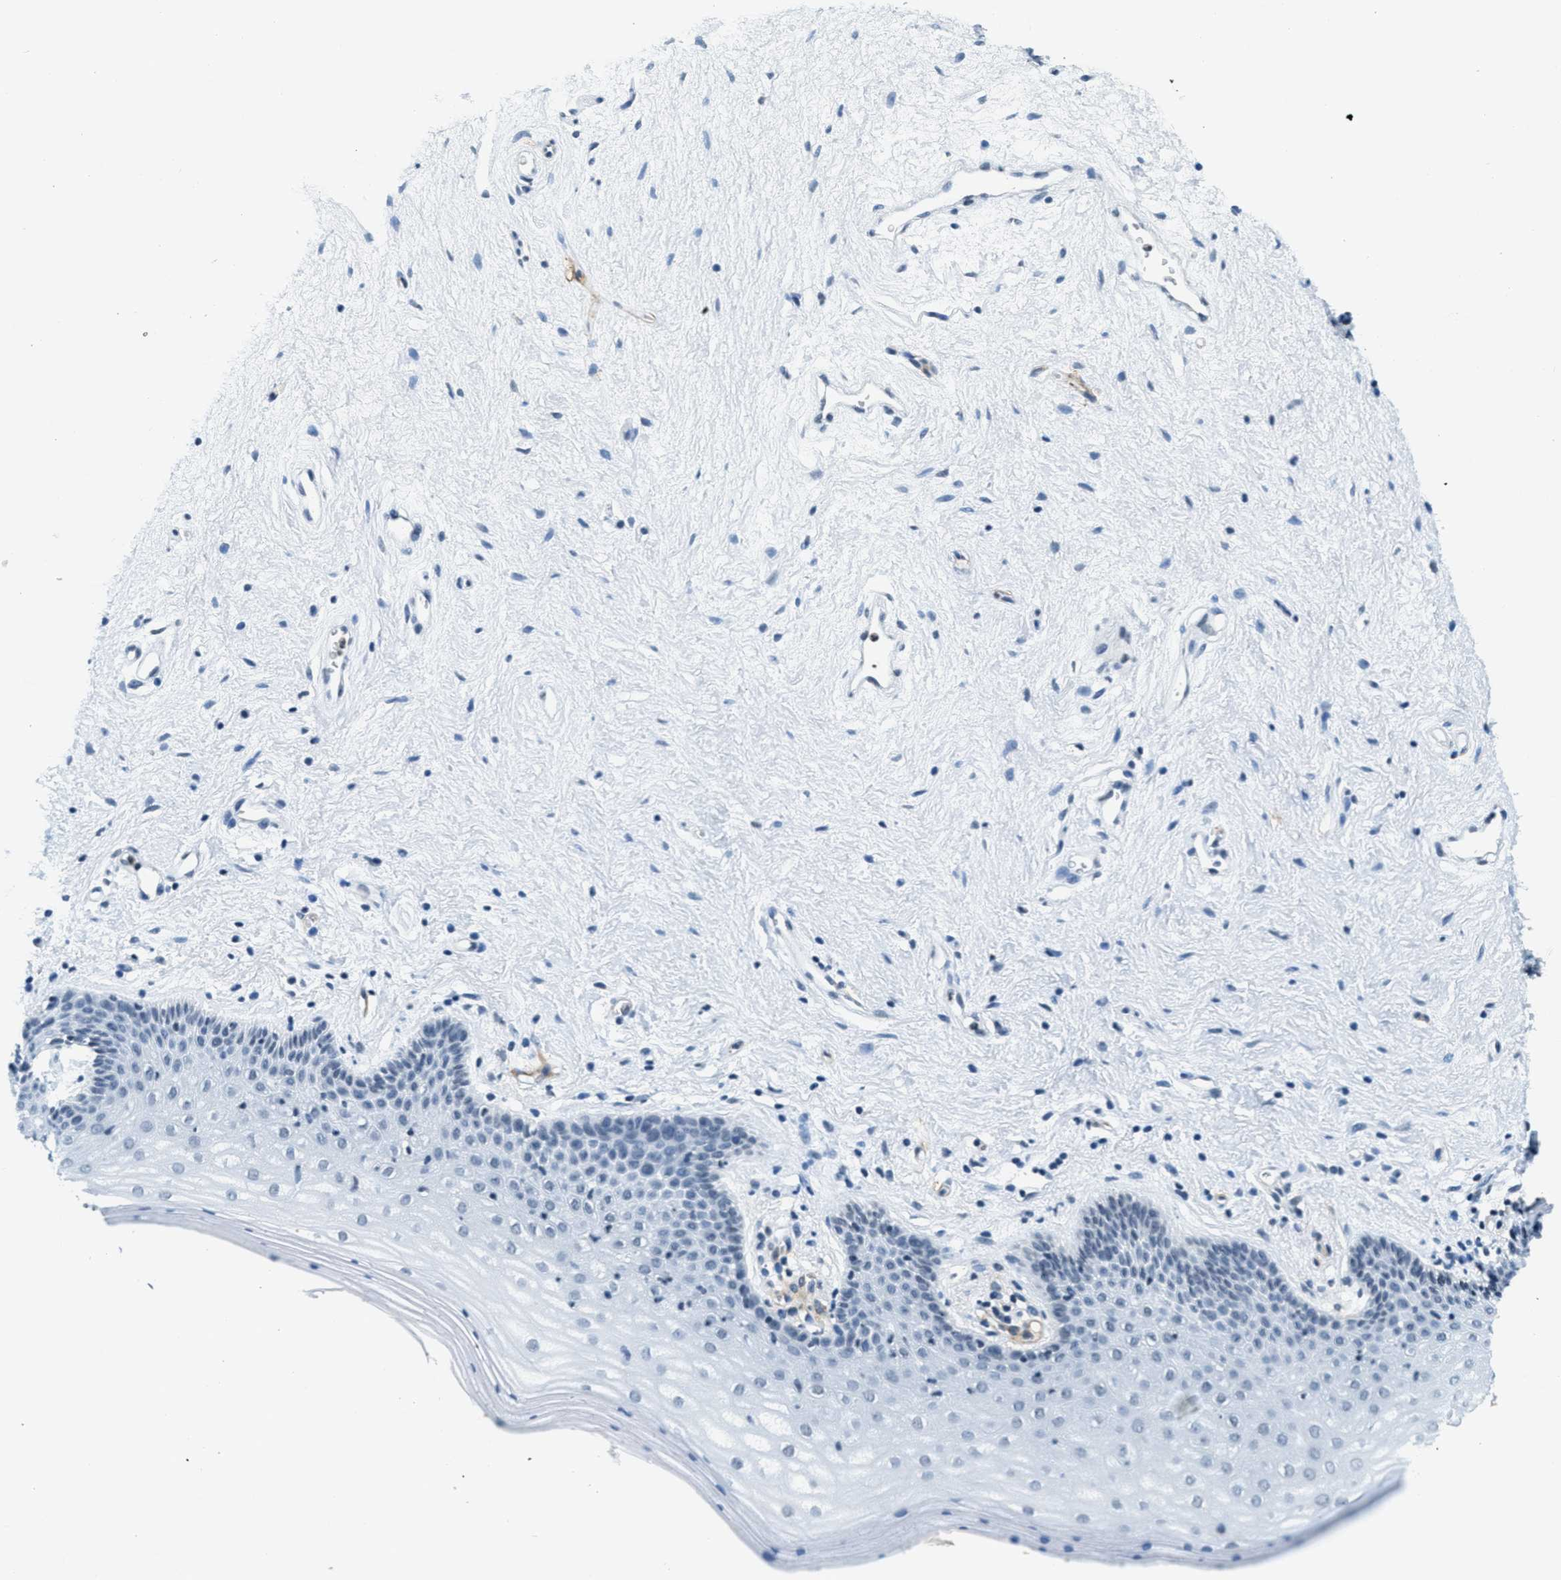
{"staining": {"intensity": "negative", "quantity": "none", "location": "none"}, "tissue": "vagina", "cell_type": "Squamous epithelial cells", "image_type": "normal", "snomed": [{"axis": "morphology", "description": "Normal tissue, NOS"}, {"axis": "topography", "description": "Vagina"}], "caption": "High power microscopy micrograph of an IHC histopathology image of normal vagina, revealing no significant staining in squamous epithelial cells.", "gene": "CA4", "patient": {"sex": "female", "age": 44}}